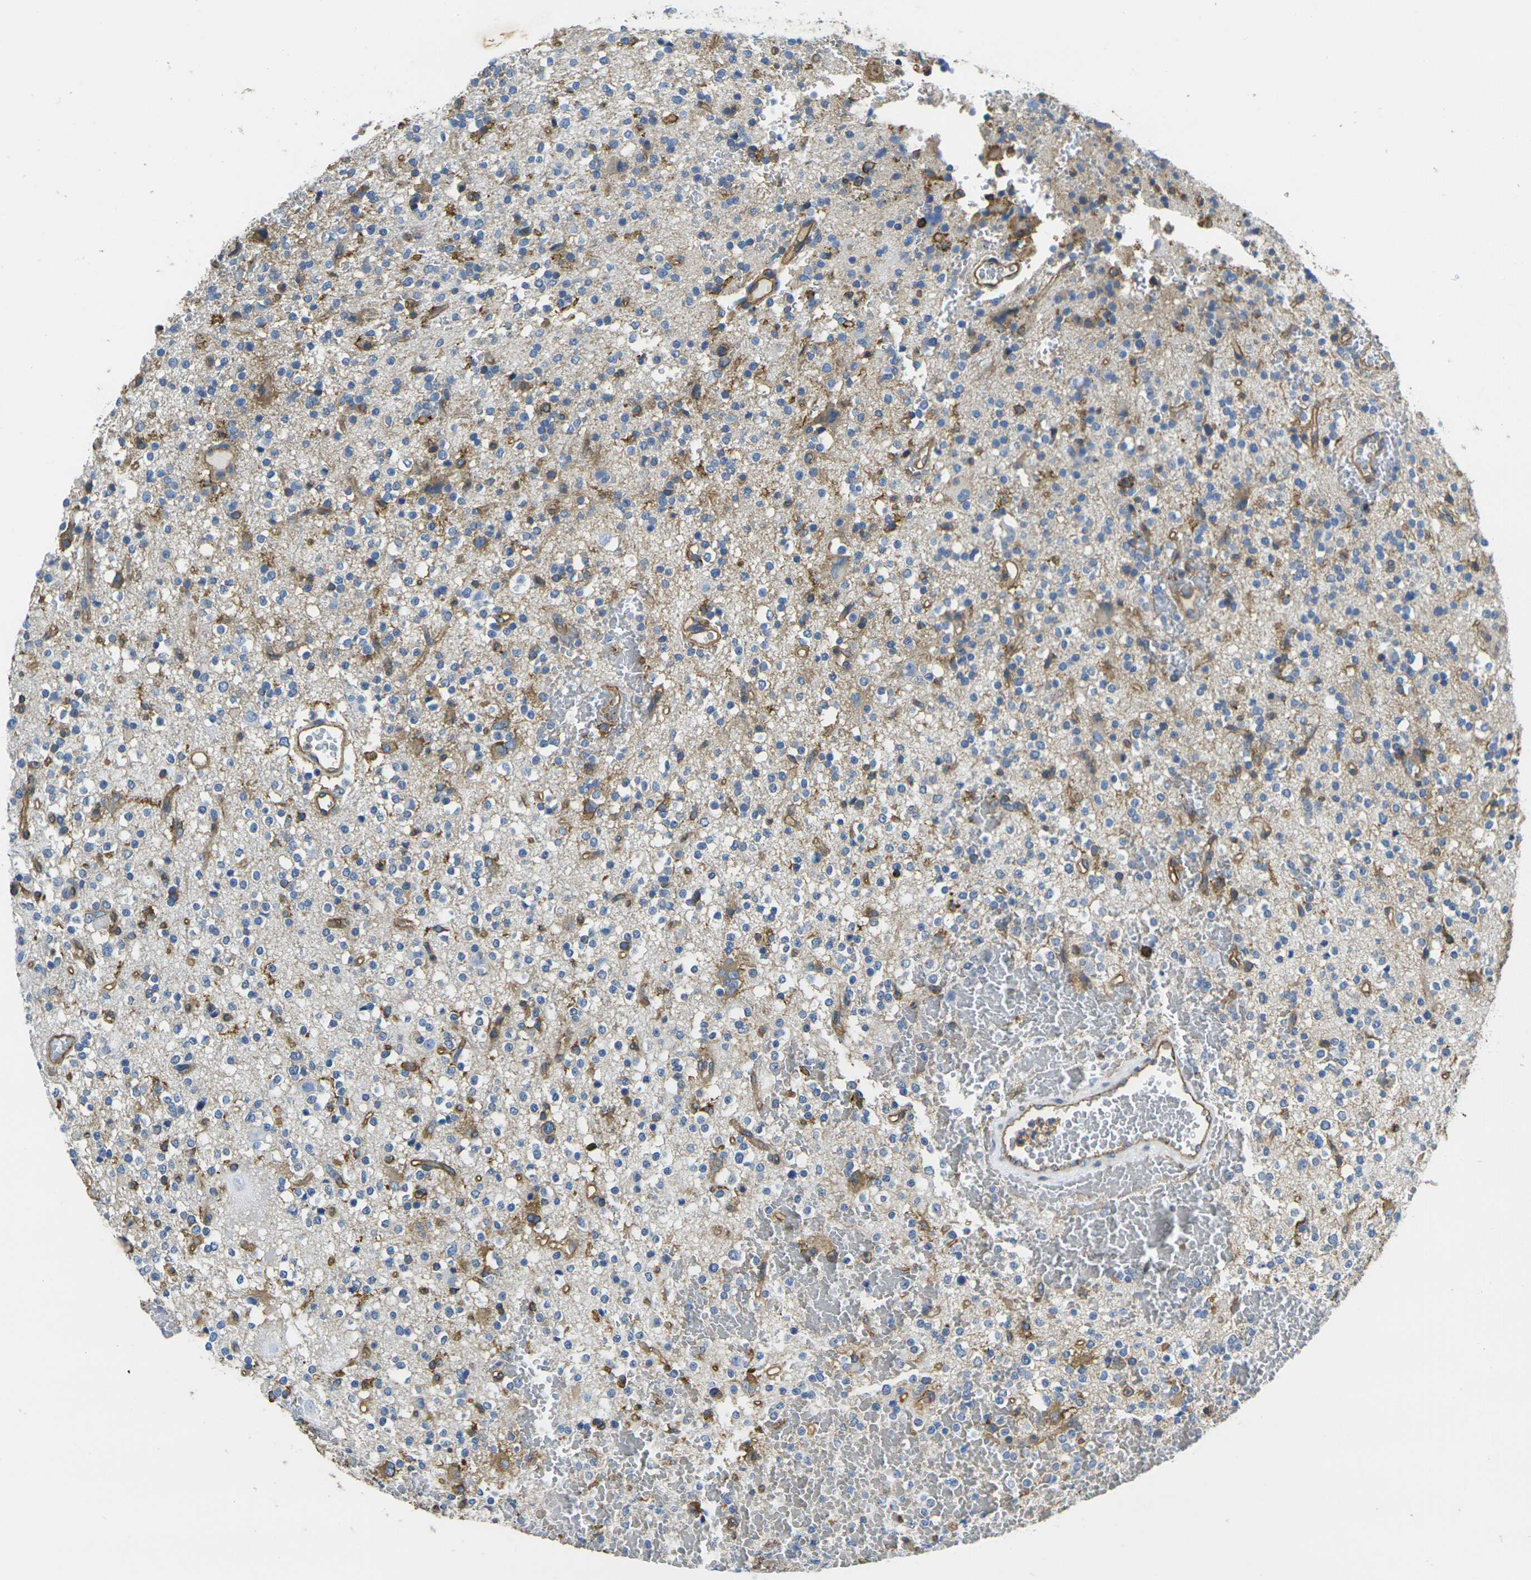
{"staining": {"intensity": "moderate", "quantity": "<25%", "location": "cytoplasmic/membranous"}, "tissue": "glioma", "cell_type": "Tumor cells", "image_type": "cancer", "snomed": [{"axis": "morphology", "description": "Glioma, malignant, High grade"}, {"axis": "topography", "description": "Brain"}], "caption": "The photomicrograph reveals a brown stain indicating the presence of a protein in the cytoplasmic/membranous of tumor cells in malignant glioma (high-grade).", "gene": "FAM110D", "patient": {"sex": "male", "age": 47}}